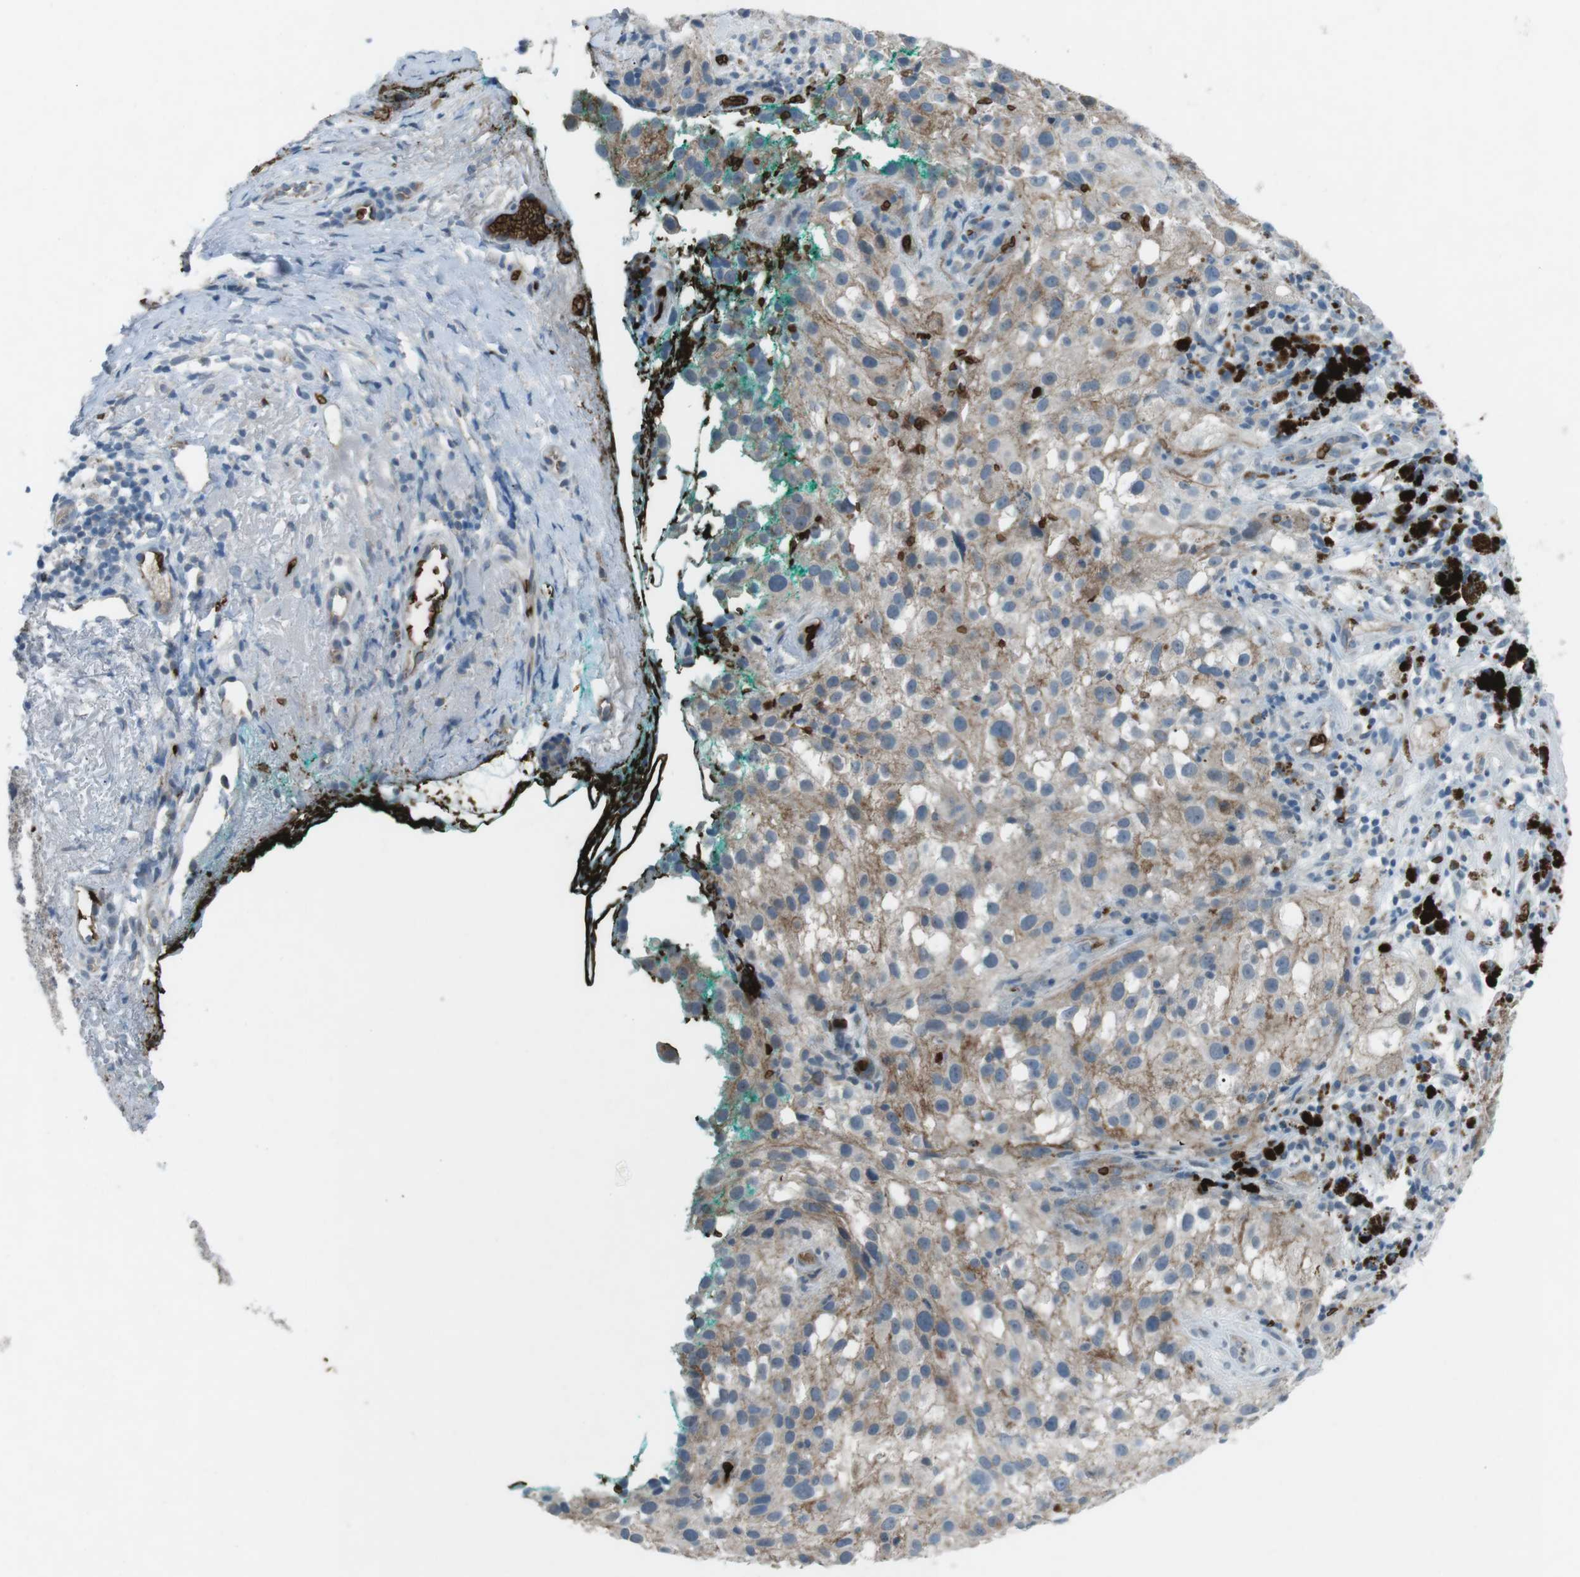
{"staining": {"intensity": "weak", "quantity": "25%-75%", "location": "cytoplasmic/membranous"}, "tissue": "melanoma", "cell_type": "Tumor cells", "image_type": "cancer", "snomed": [{"axis": "morphology", "description": "Necrosis, NOS"}, {"axis": "morphology", "description": "Malignant melanoma, NOS"}, {"axis": "topography", "description": "Skin"}], "caption": "Human malignant melanoma stained with a brown dye reveals weak cytoplasmic/membranous positive staining in about 25%-75% of tumor cells.", "gene": "SPTA1", "patient": {"sex": "female", "age": 87}}